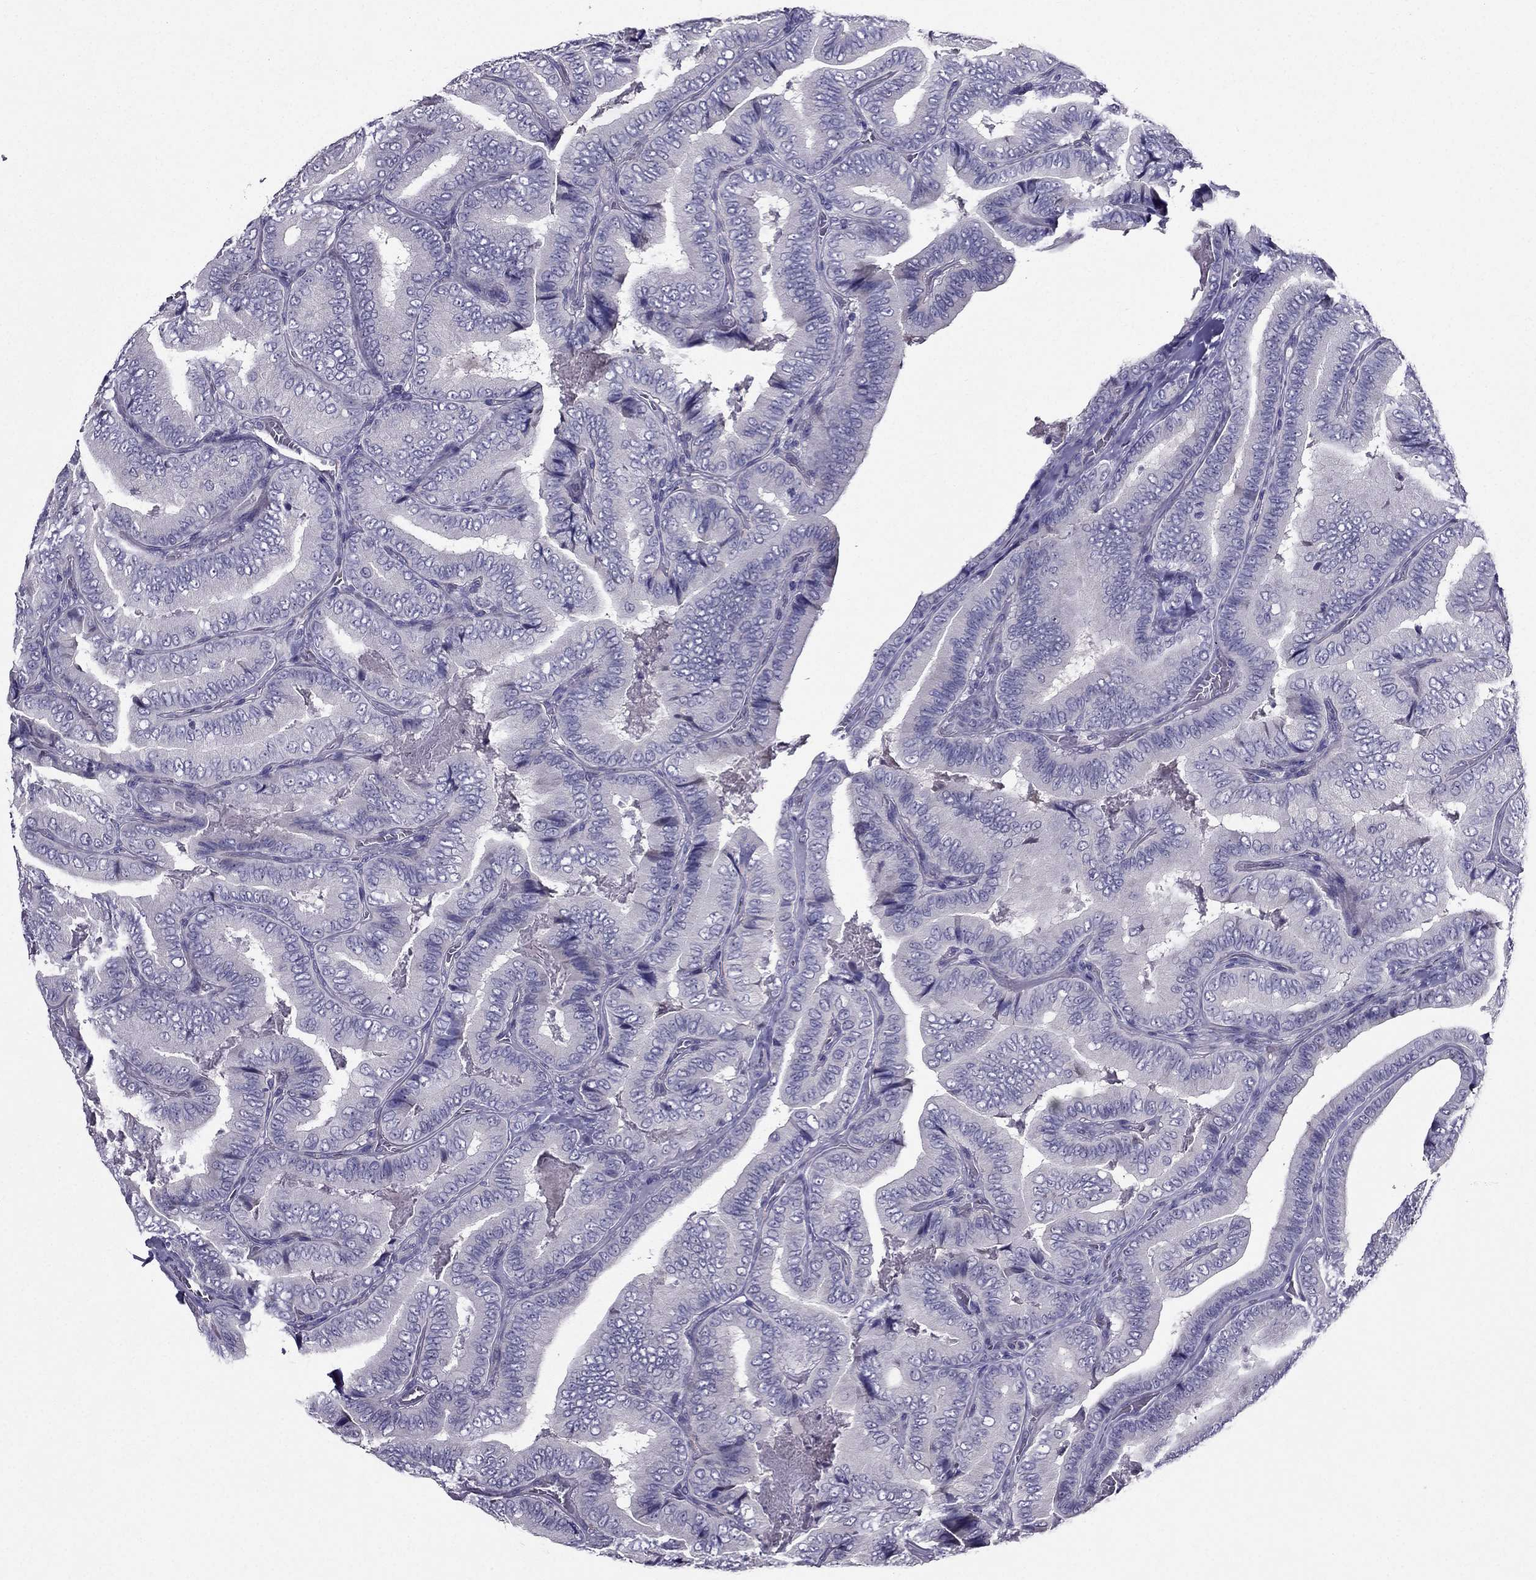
{"staining": {"intensity": "negative", "quantity": "none", "location": "none"}, "tissue": "thyroid cancer", "cell_type": "Tumor cells", "image_type": "cancer", "snomed": [{"axis": "morphology", "description": "Papillary adenocarcinoma, NOS"}, {"axis": "topography", "description": "Thyroid gland"}], "caption": "The image demonstrates no staining of tumor cells in thyroid cancer.", "gene": "DUSP15", "patient": {"sex": "male", "age": 61}}